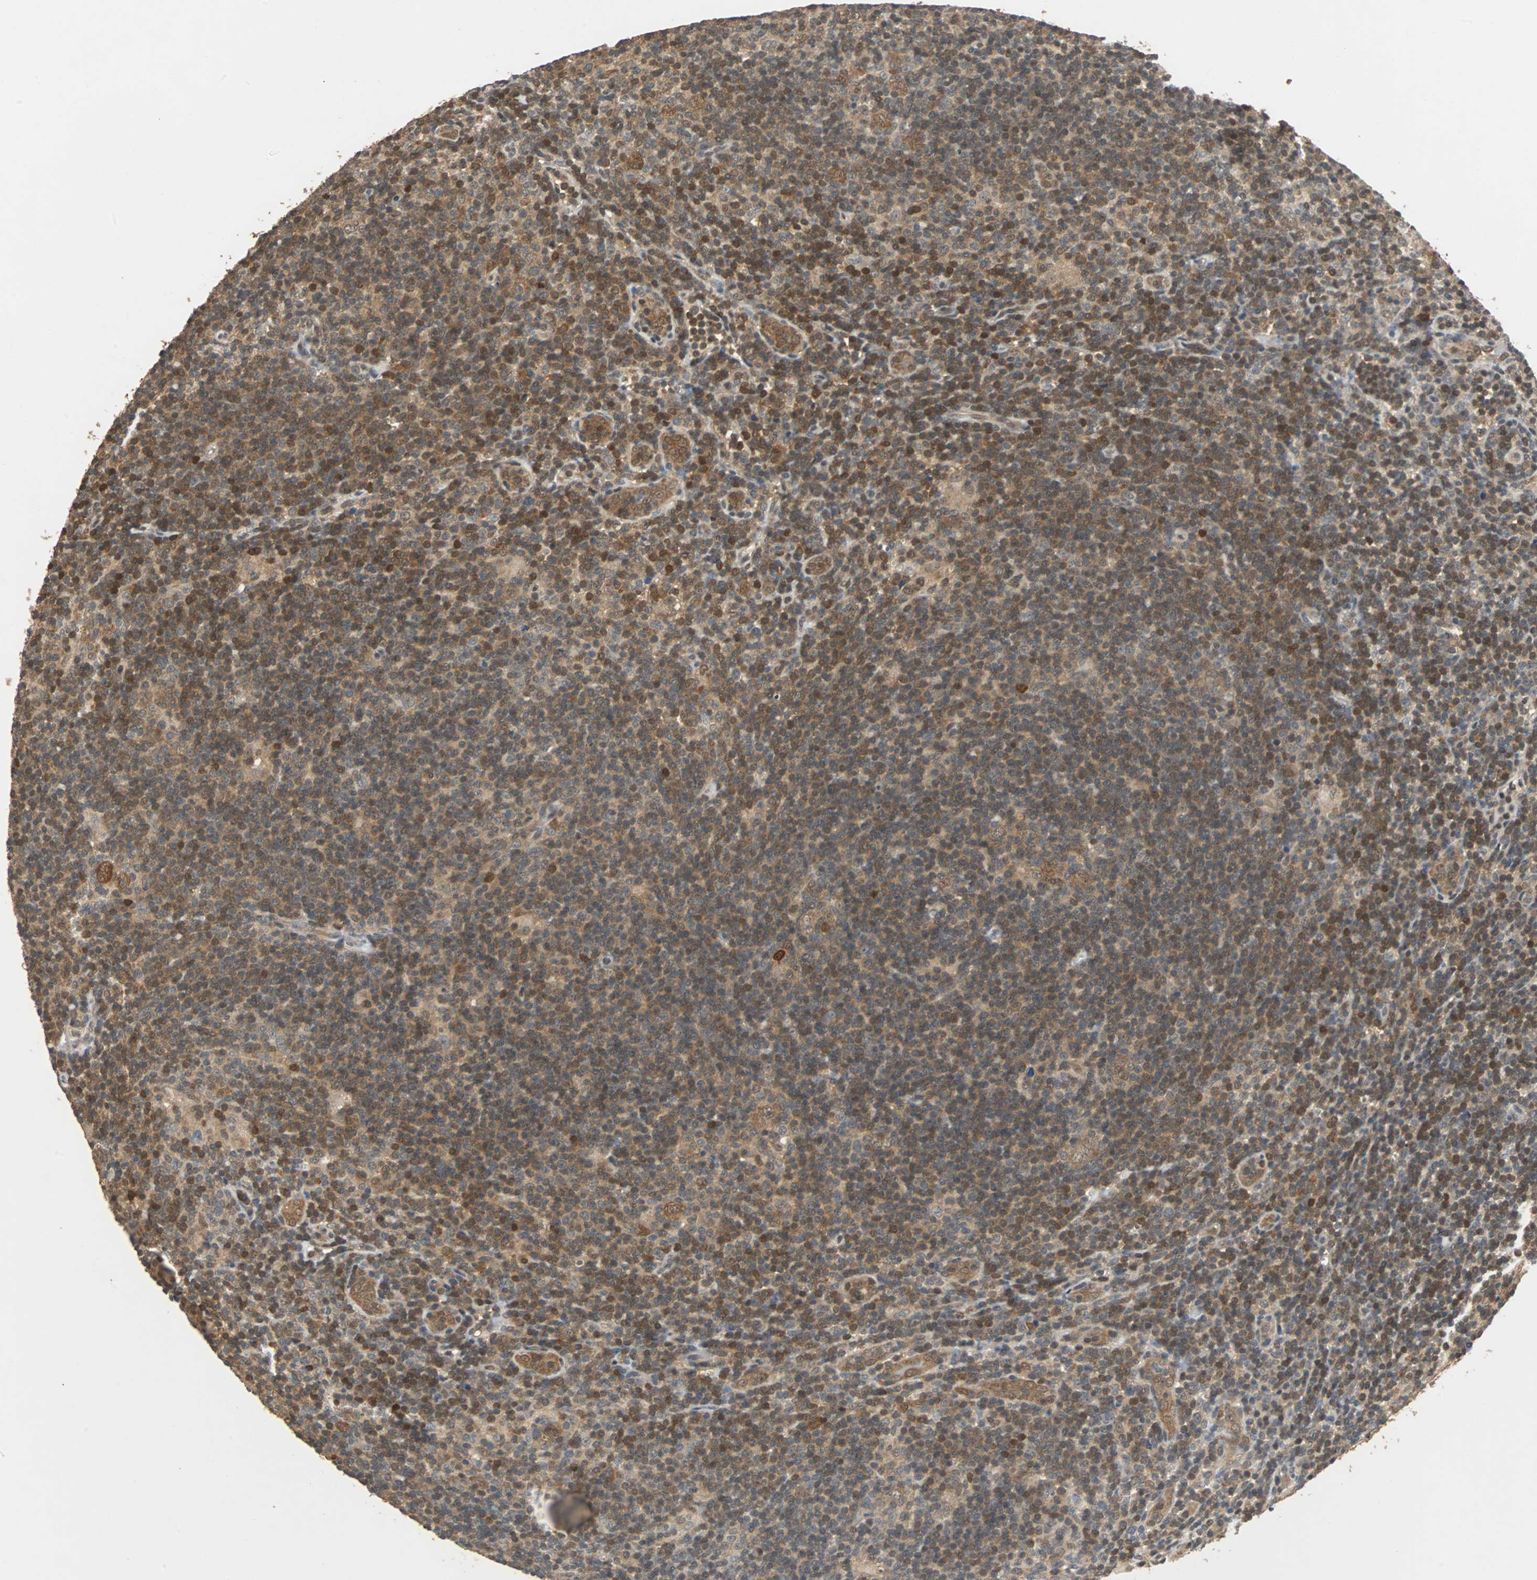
{"staining": {"intensity": "moderate", "quantity": ">75%", "location": "cytoplasmic/membranous"}, "tissue": "lymphoma", "cell_type": "Tumor cells", "image_type": "cancer", "snomed": [{"axis": "morphology", "description": "Hodgkin's disease, NOS"}, {"axis": "topography", "description": "Lymph node"}], "caption": "An image of human Hodgkin's disease stained for a protein reveals moderate cytoplasmic/membranous brown staining in tumor cells.", "gene": "PRDX6", "patient": {"sex": "female", "age": 57}}